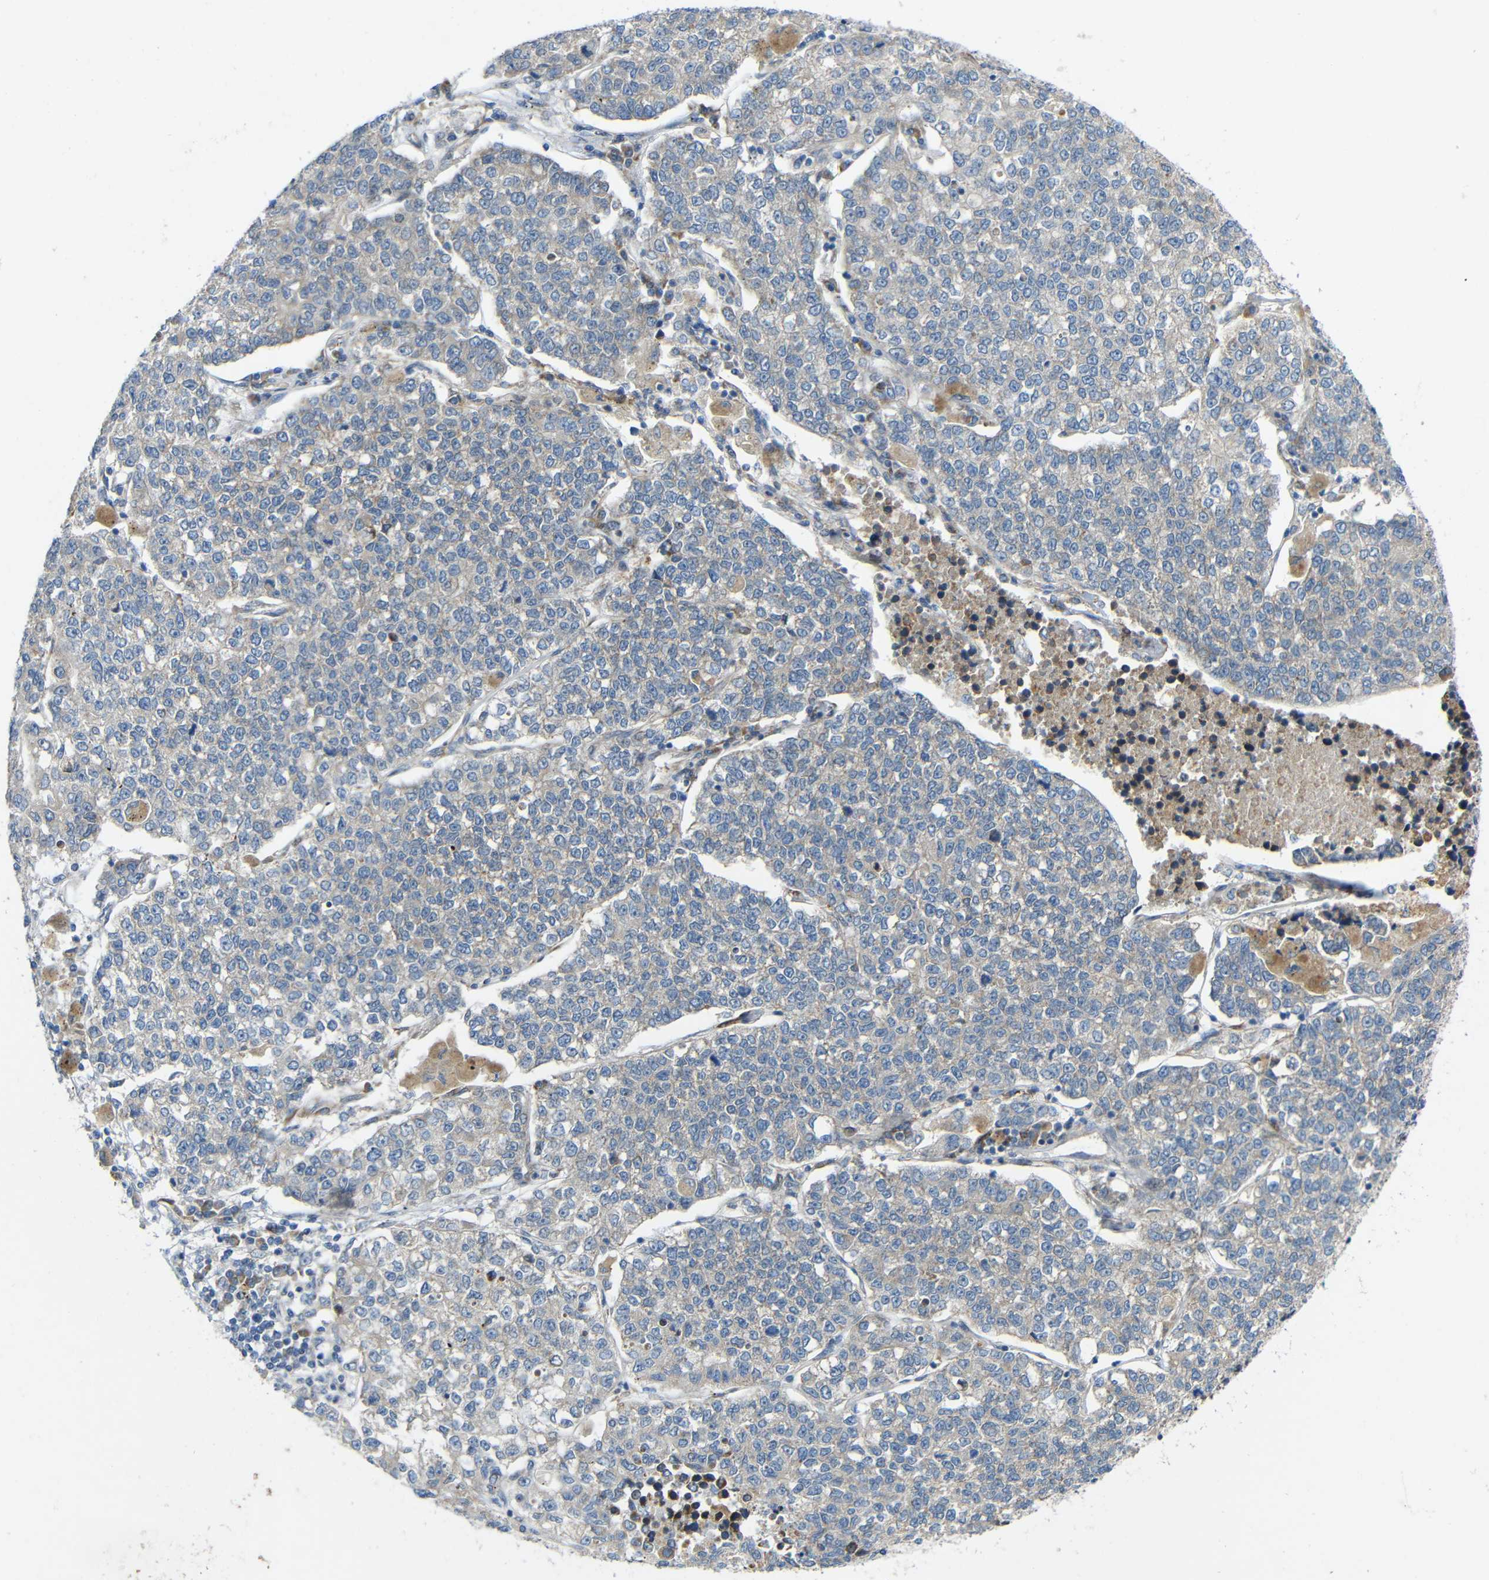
{"staining": {"intensity": "negative", "quantity": "none", "location": "none"}, "tissue": "lung cancer", "cell_type": "Tumor cells", "image_type": "cancer", "snomed": [{"axis": "morphology", "description": "Adenocarcinoma, NOS"}, {"axis": "topography", "description": "Lung"}], "caption": "Immunohistochemical staining of lung cancer (adenocarcinoma) displays no significant positivity in tumor cells.", "gene": "TMEM25", "patient": {"sex": "male", "age": 49}}